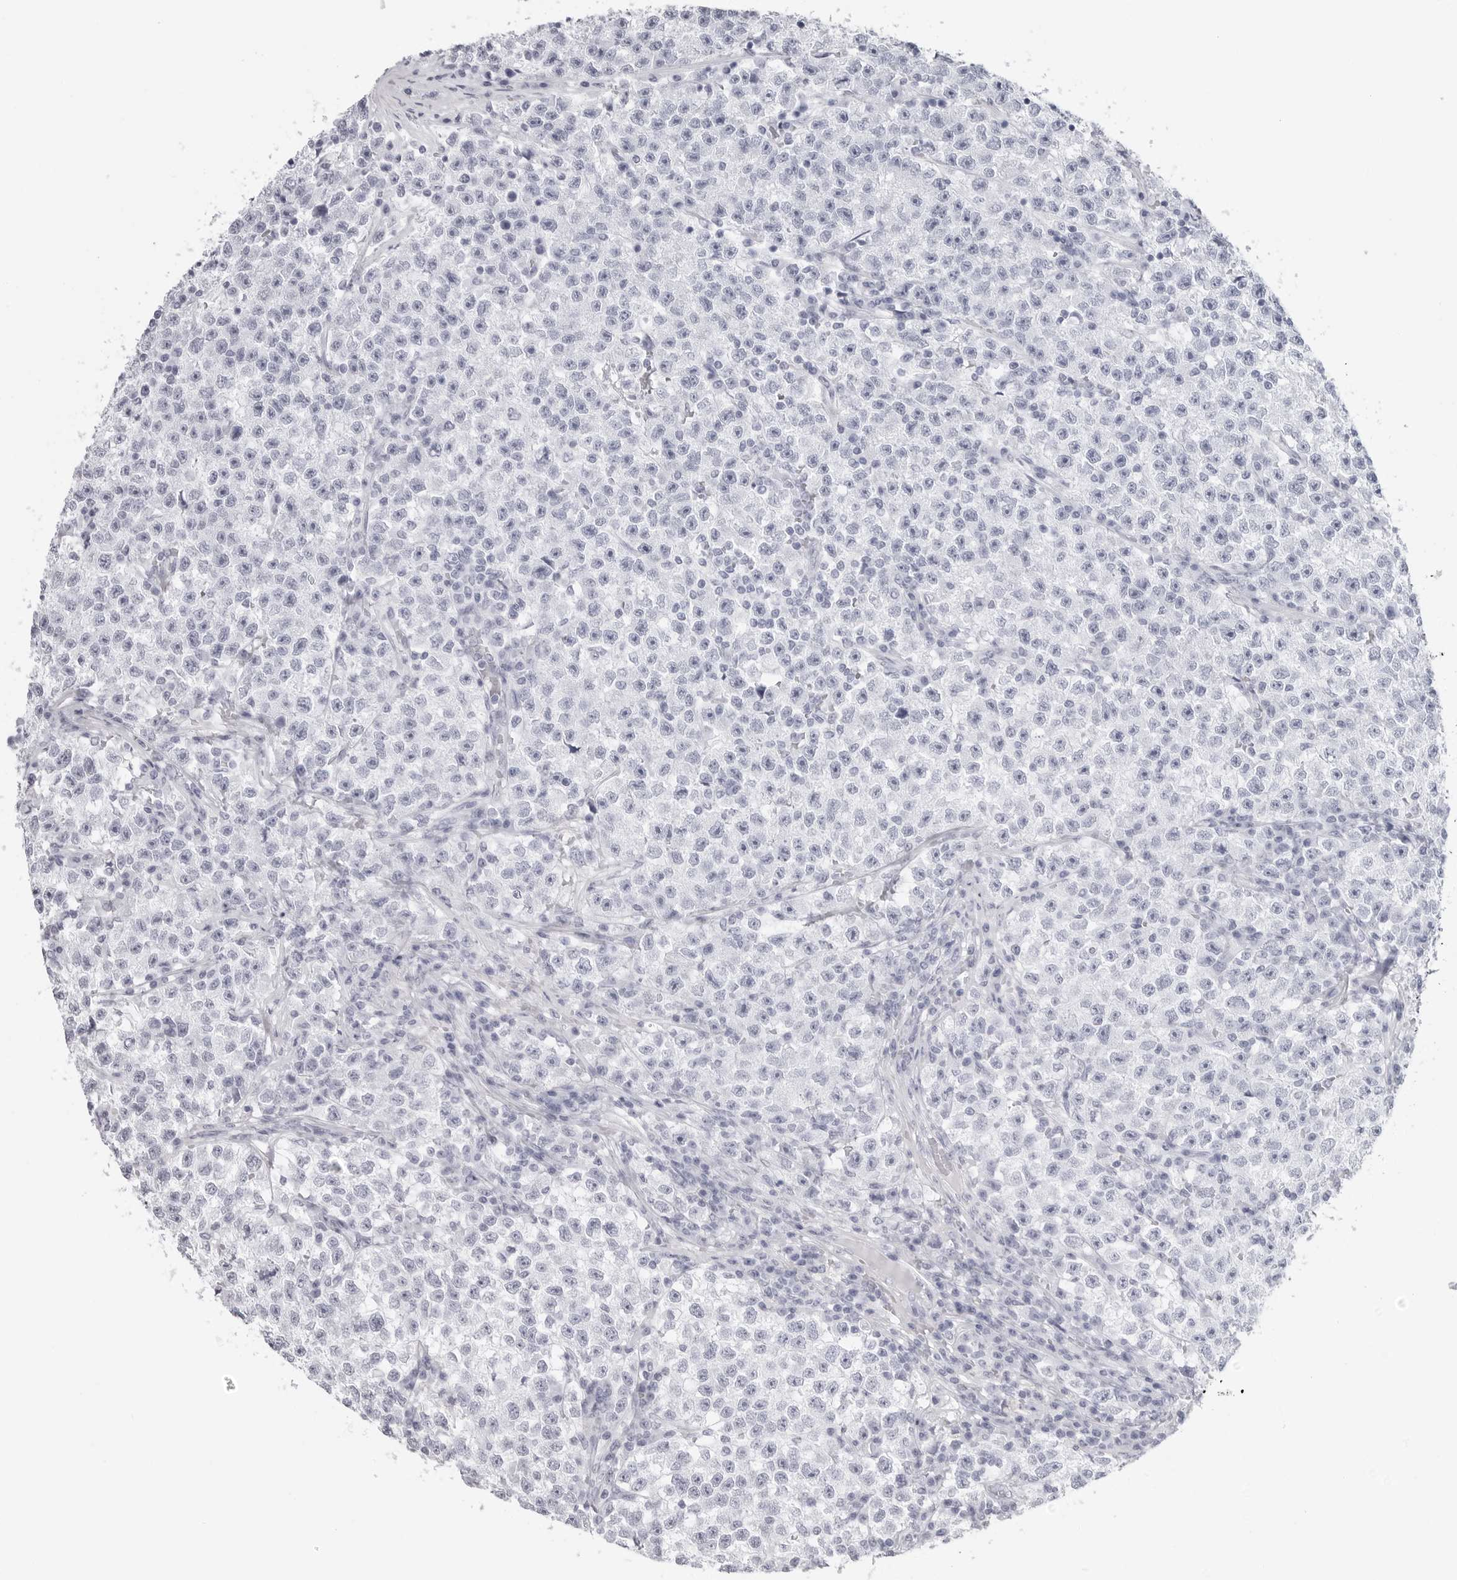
{"staining": {"intensity": "negative", "quantity": "none", "location": "none"}, "tissue": "testis cancer", "cell_type": "Tumor cells", "image_type": "cancer", "snomed": [{"axis": "morphology", "description": "Seminoma, NOS"}, {"axis": "topography", "description": "Testis"}], "caption": "There is no significant expression in tumor cells of testis cancer. (Immunohistochemistry, brightfield microscopy, high magnification).", "gene": "CST2", "patient": {"sex": "male", "age": 22}}